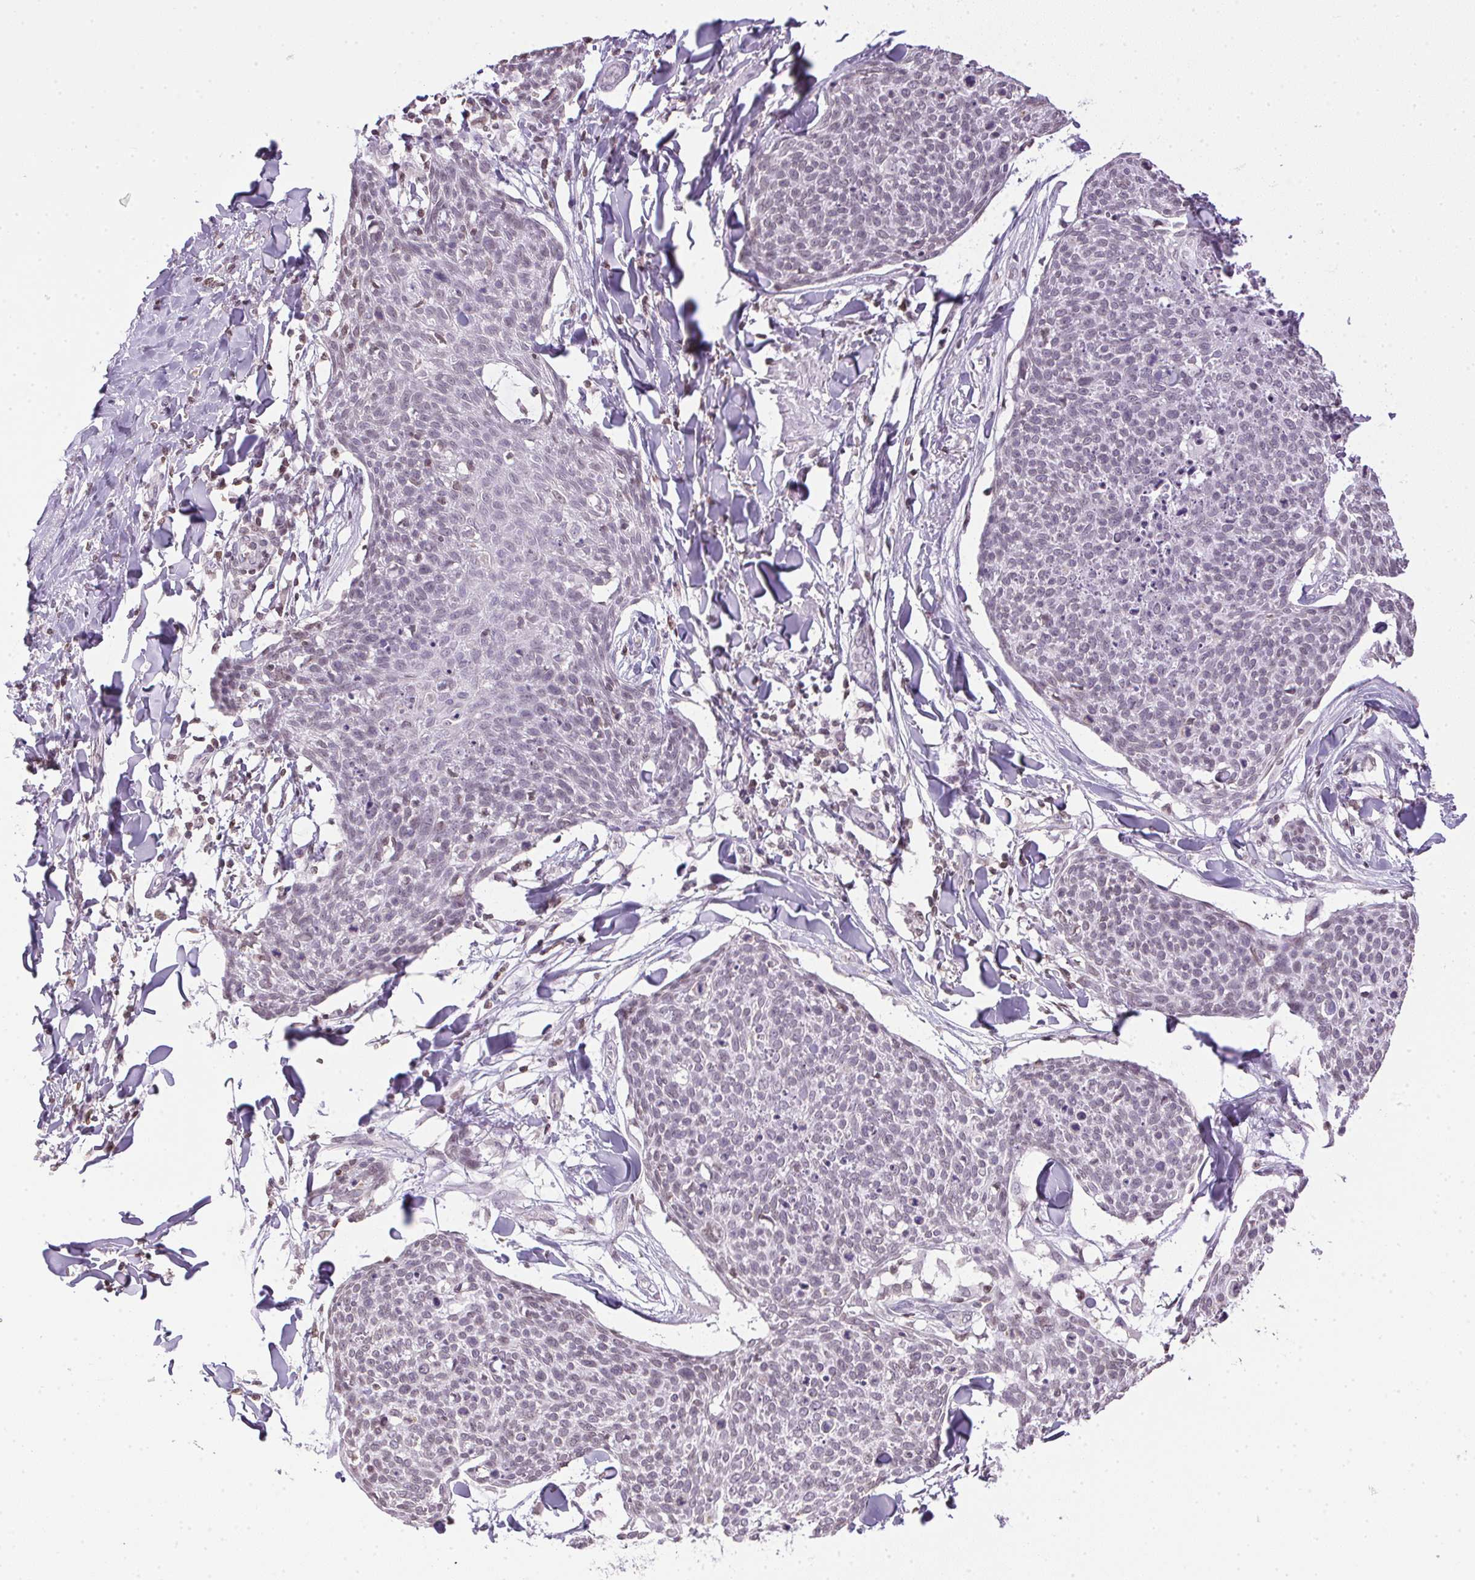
{"staining": {"intensity": "weak", "quantity": "<25%", "location": "nuclear"}, "tissue": "skin cancer", "cell_type": "Tumor cells", "image_type": "cancer", "snomed": [{"axis": "morphology", "description": "Squamous cell carcinoma, NOS"}, {"axis": "topography", "description": "Skin"}, {"axis": "topography", "description": "Vulva"}], "caption": "There is no significant expression in tumor cells of skin cancer.", "gene": "PRL", "patient": {"sex": "female", "age": 75}}